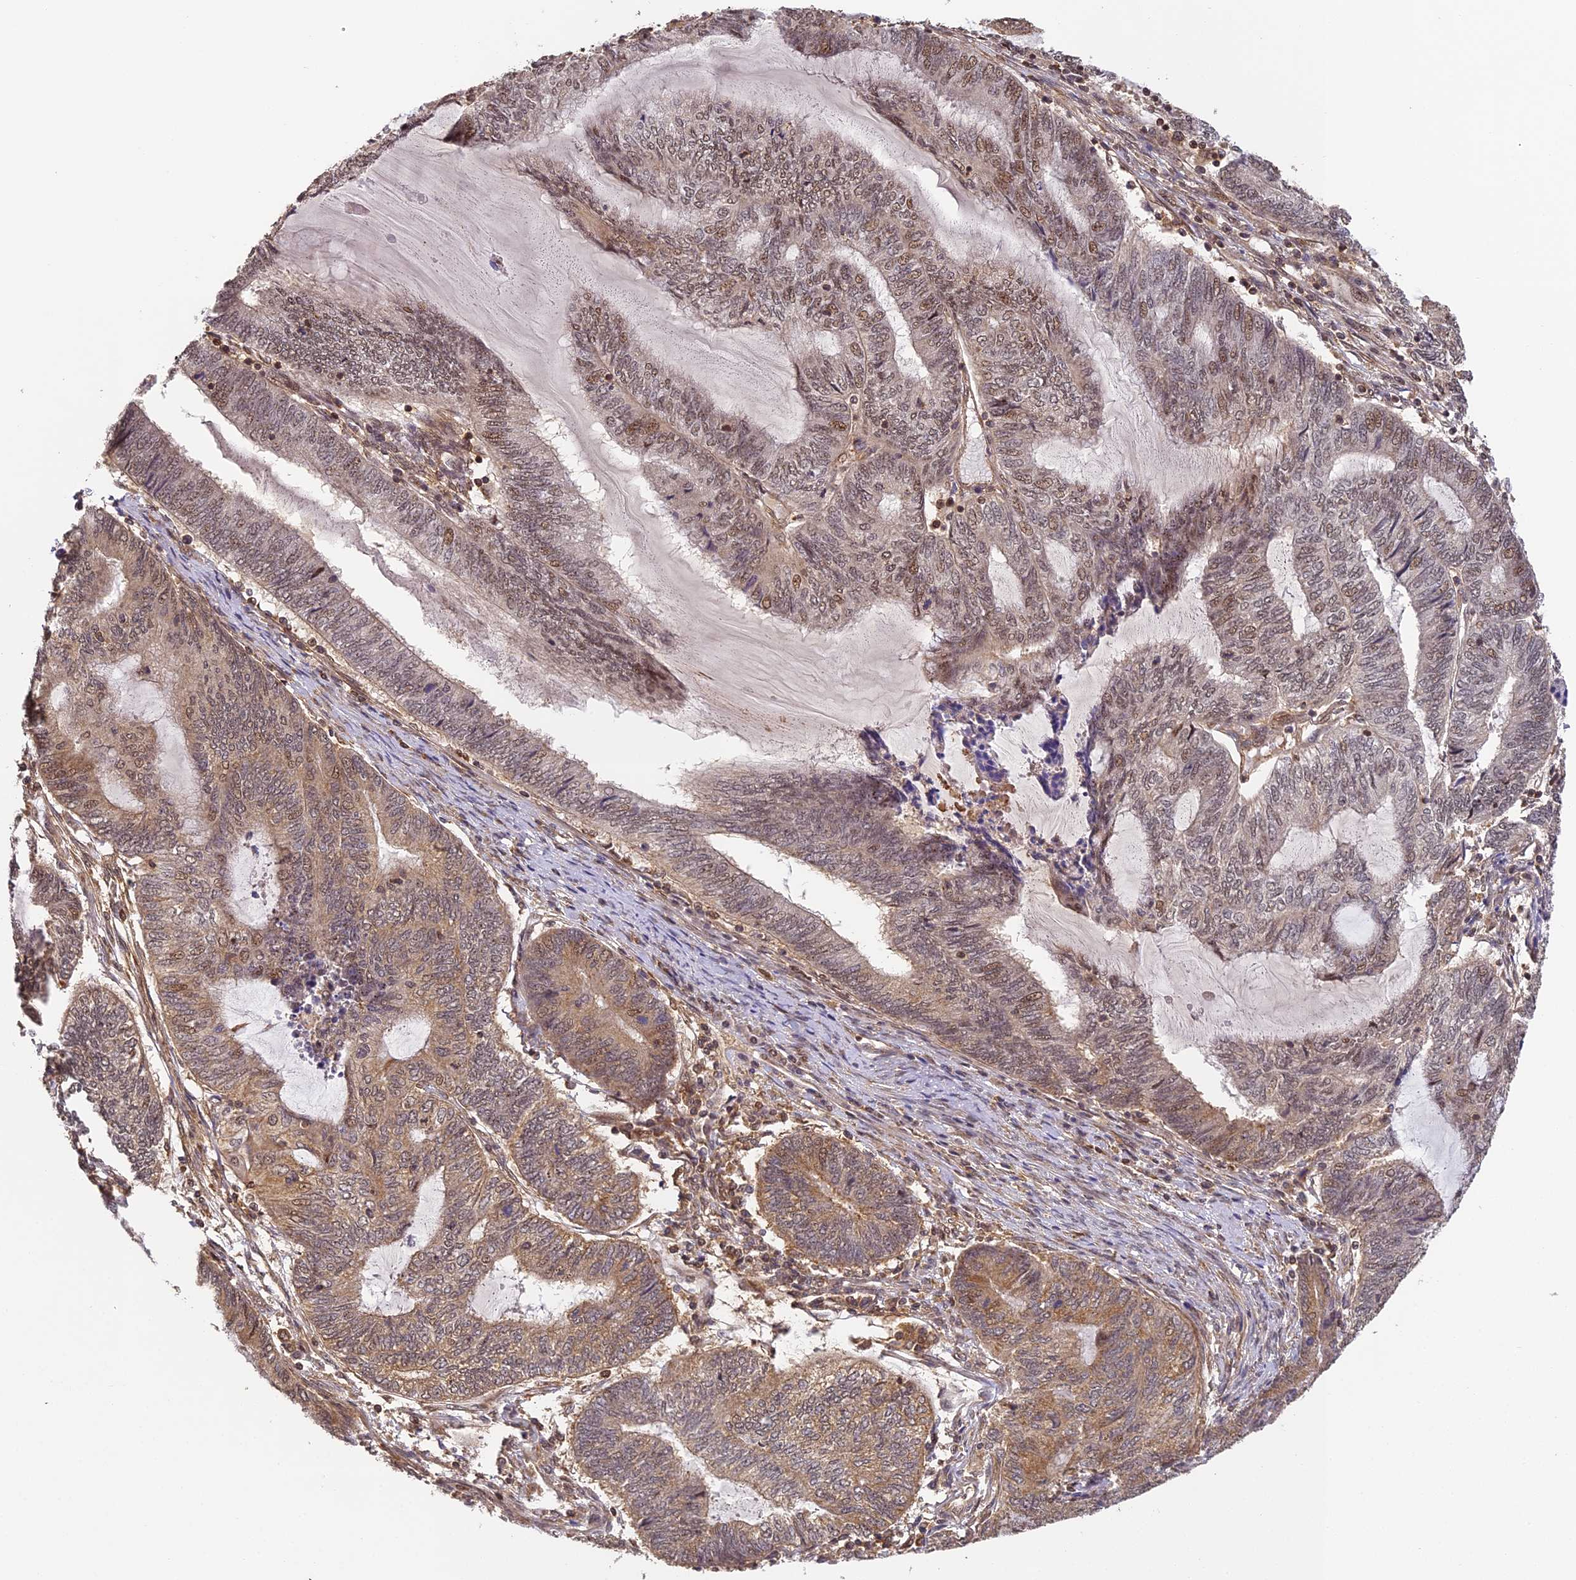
{"staining": {"intensity": "moderate", "quantity": "25%-75%", "location": "cytoplasmic/membranous,nuclear"}, "tissue": "endometrial cancer", "cell_type": "Tumor cells", "image_type": "cancer", "snomed": [{"axis": "morphology", "description": "Adenocarcinoma, NOS"}, {"axis": "topography", "description": "Uterus"}, {"axis": "topography", "description": "Endometrium"}], "caption": "Moderate cytoplasmic/membranous and nuclear protein positivity is identified in about 25%-75% of tumor cells in endometrial cancer. (Stains: DAB (3,3'-diaminobenzidine) in brown, nuclei in blue, Microscopy: brightfield microscopy at high magnification).", "gene": "ZNF443", "patient": {"sex": "female", "age": 70}}